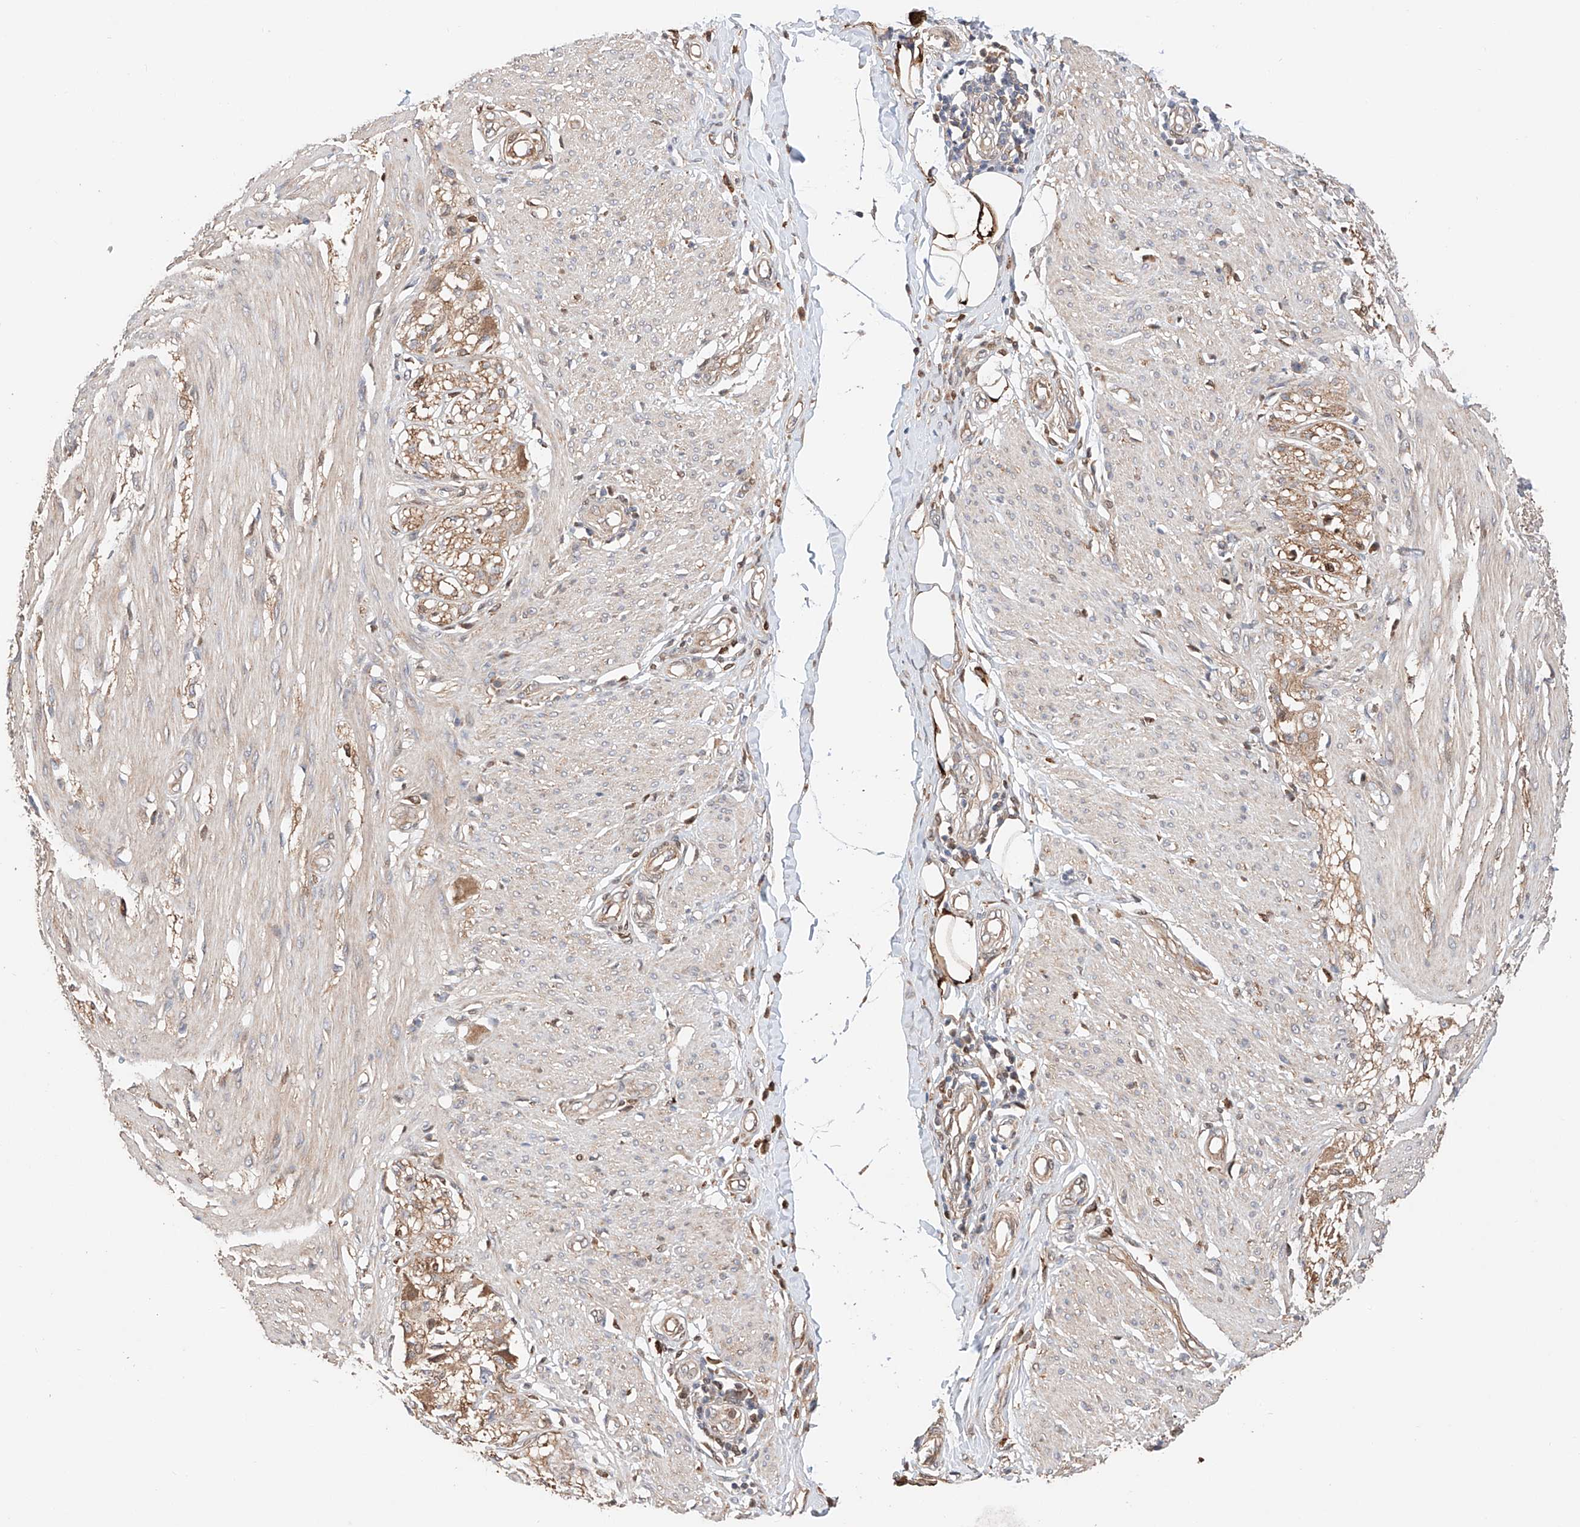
{"staining": {"intensity": "weak", "quantity": "25%-75%", "location": "cytoplasmic/membranous"}, "tissue": "smooth muscle", "cell_type": "Smooth muscle cells", "image_type": "normal", "snomed": [{"axis": "morphology", "description": "Normal tissue, NOS"}, {"axis": "morphology", "description": "Adenocarcinoma, NOS"}, {"axis": "topography", "description": "Colon"}, {"axis": "topography", "description": "Peripheral nerve tissue"}], "caption": "Immunohistochemical staining of benign human smooth muscle shows 25%-75% levels of weak cytoplasmic/membranous protein staining in approximately 25%-75% of smooth muscle cells.", "gene": "IGSF22", "patient": {"sex": "male", "age": 14}}